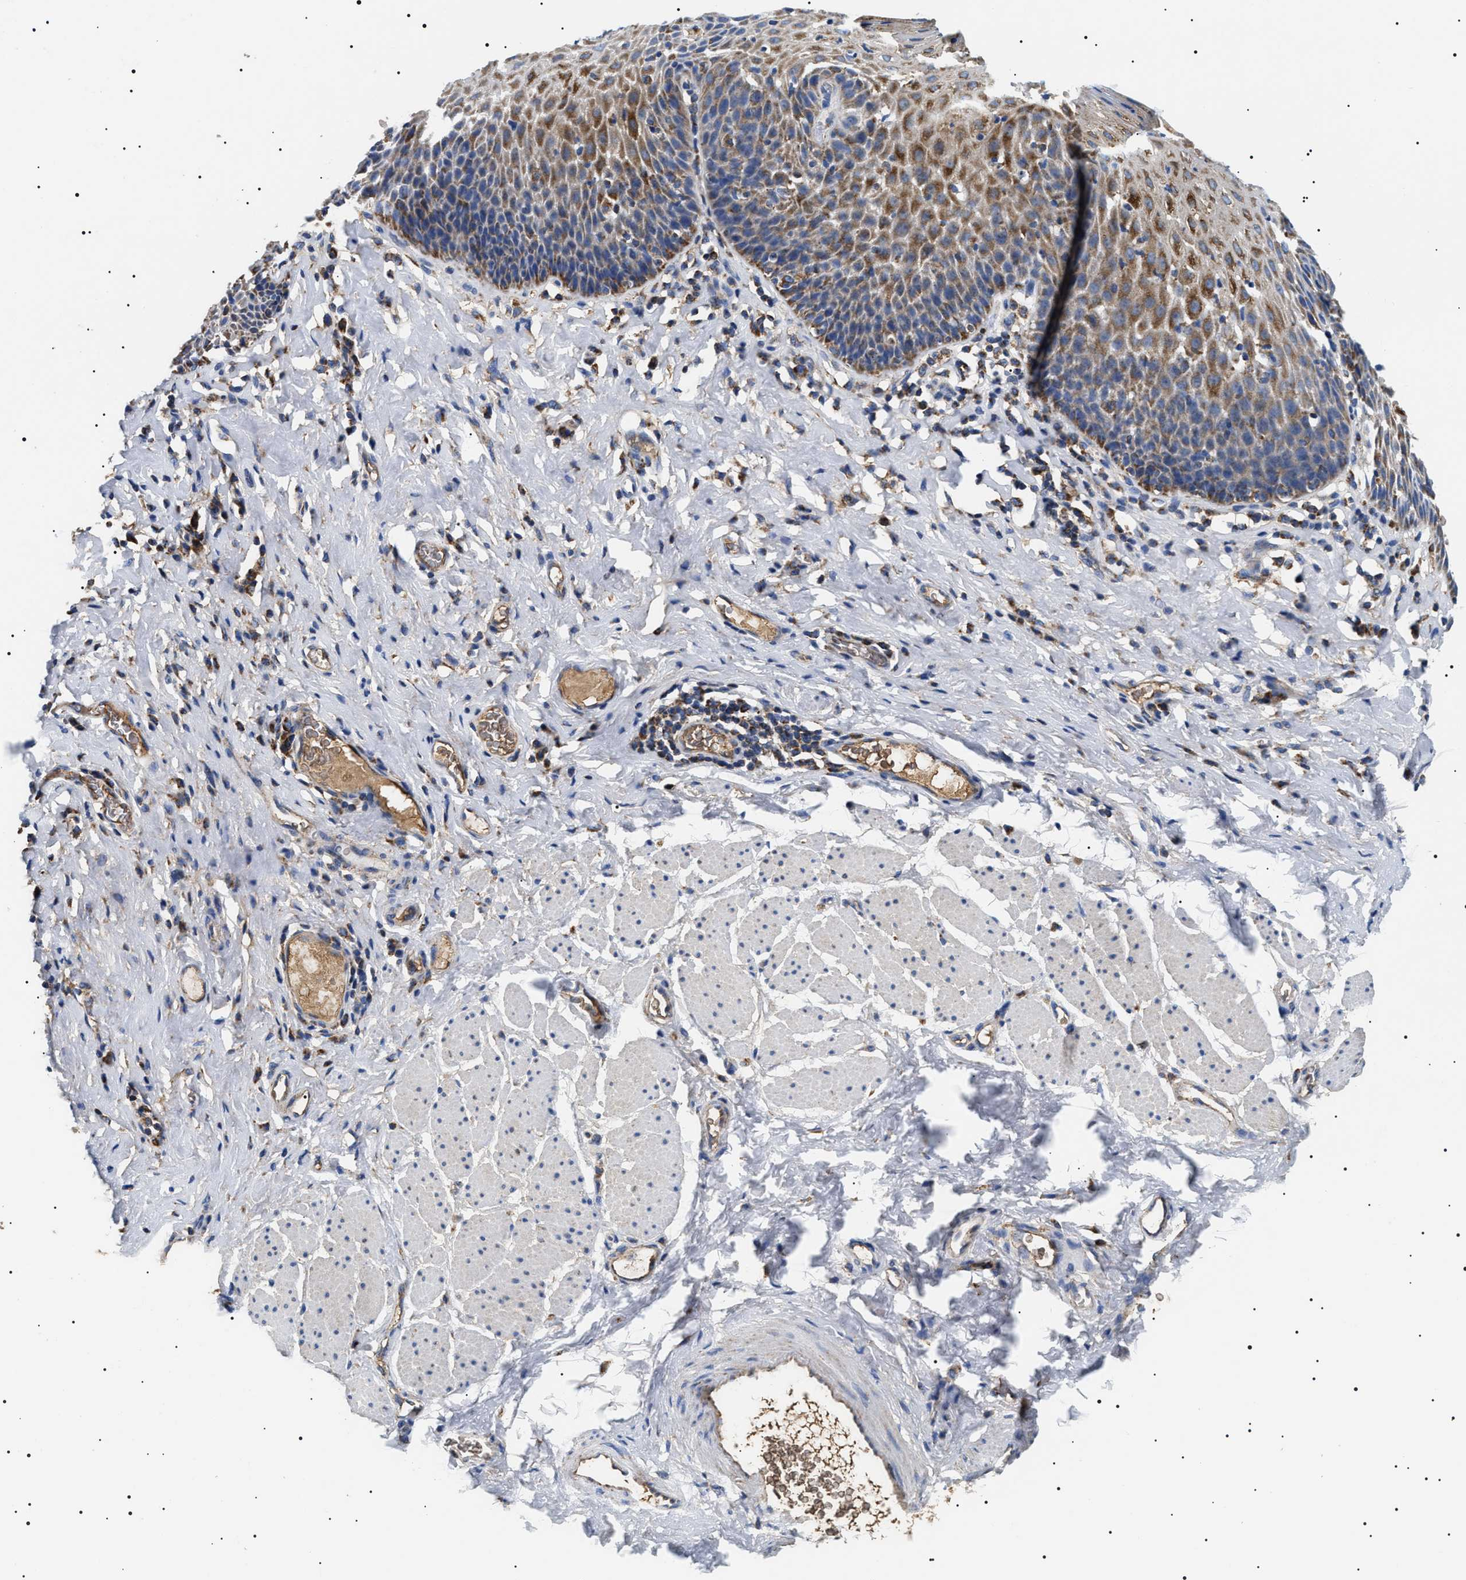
{"staining": {"intensity": "strong", "quantity": "25%-75%", "location": "cytoplasmic/membranous"}, "tissue": "esophagus", "cell_type": "Squamous epithelial cells", "image_type": "normal", "snomed": [{"axis": "morphology", "description": "Normal tissue, NOS"}, {"axis": "topography", "description": "Esophagus"}], "caption": "A brown stain labels strong cytoplasmic/membranous staining of a protein in squamous epithelial cells of unremarkable esophagus.", "gene": "OXSM", "patient": {"sex": "female", "age": 61}}